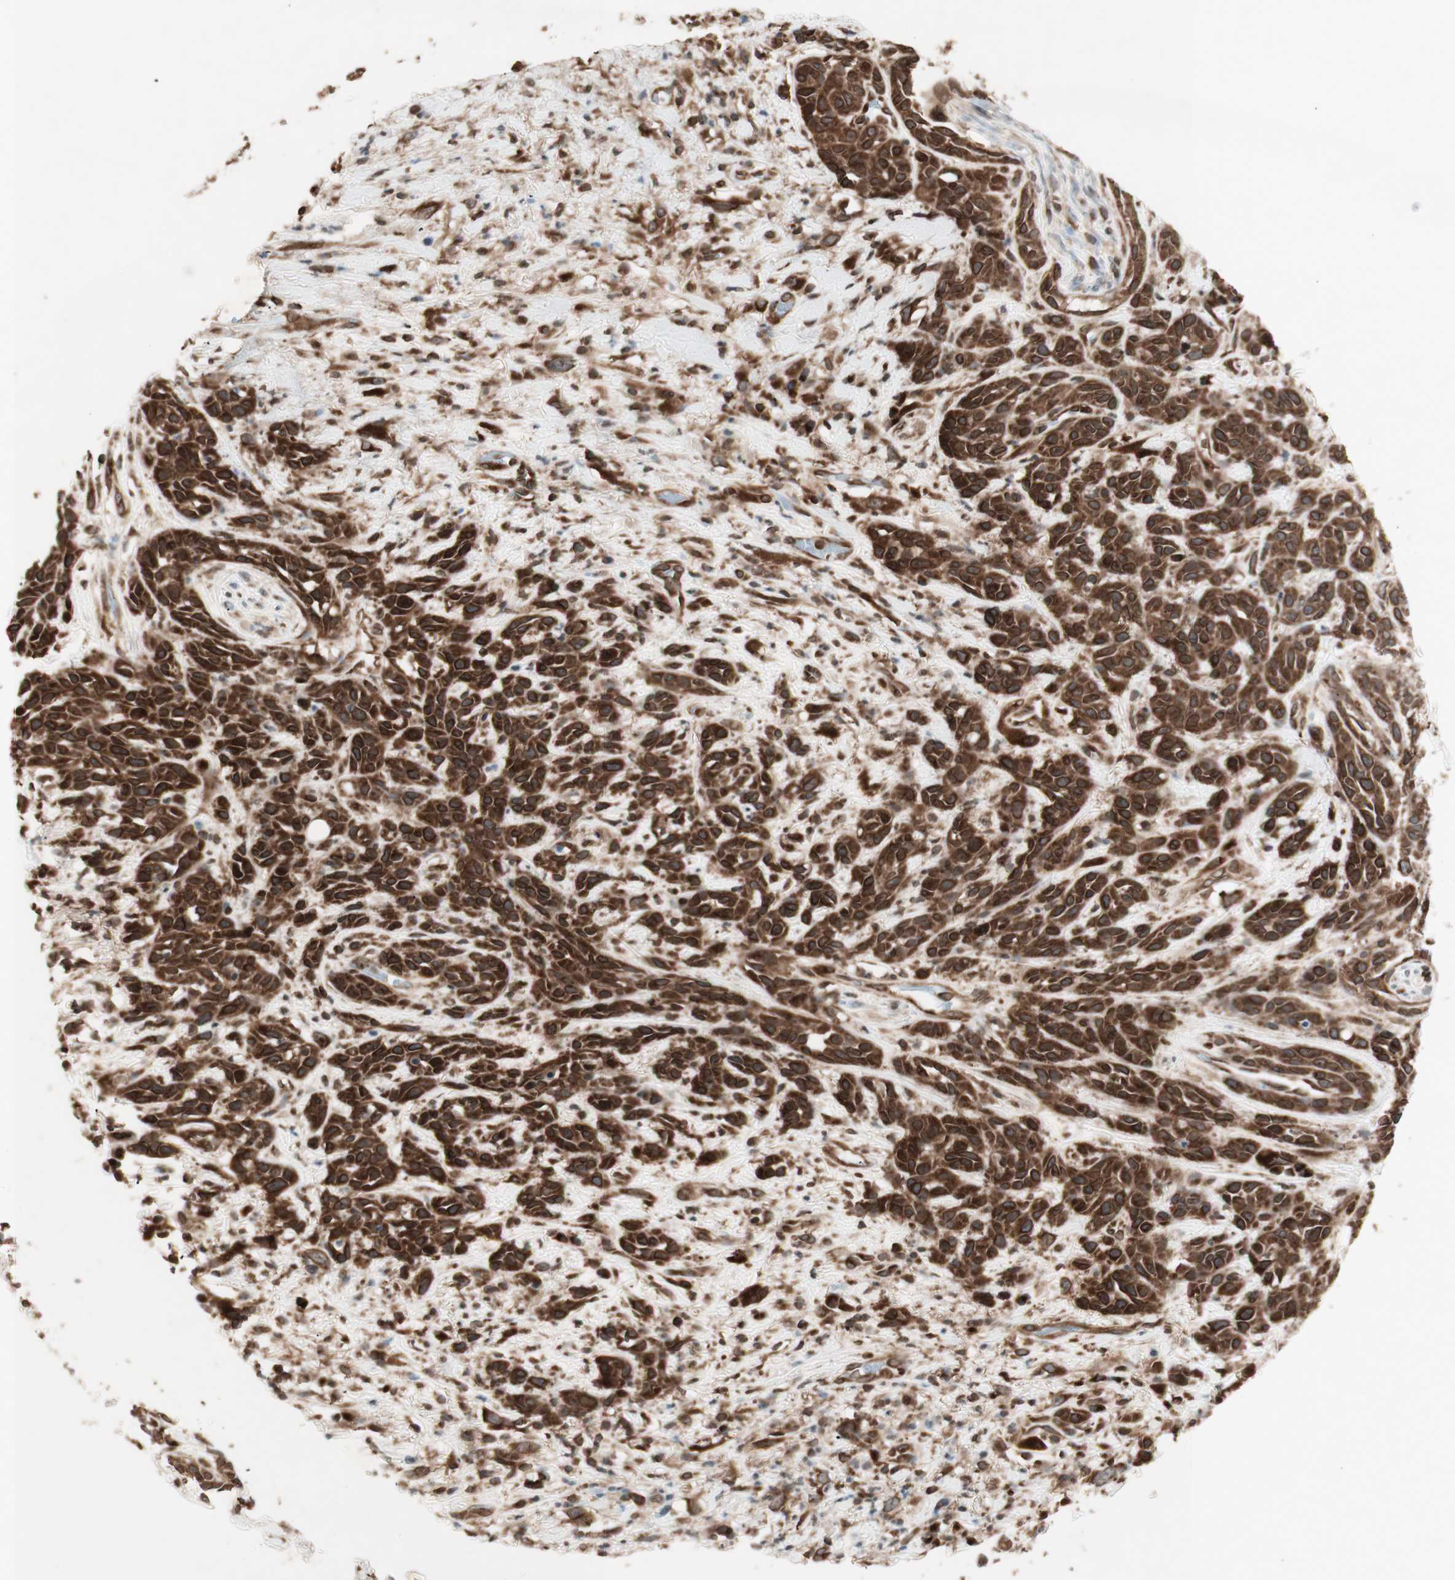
{"staining": {"intensity": "strong", "quantity": ">75%", "location": "cytoplasmic/membranous,nuclear"}, "tissue": "head and neck cancer", "cell_type": "Tumor cells", "image_type": "cancer", "snomed": [{"axis": "morphology", "description": "Squamous cell carcinoma, NOS"}, {"axis": "topography", "description": "Head-Neck"}], "caption": "An image of head and neck cancer stained for a protein shows strong cytoplasmic/membranous and nuclear brown staining in tumor cells.", "gene": "NUP62", "patient": {"sex": "male", "age": 62}}